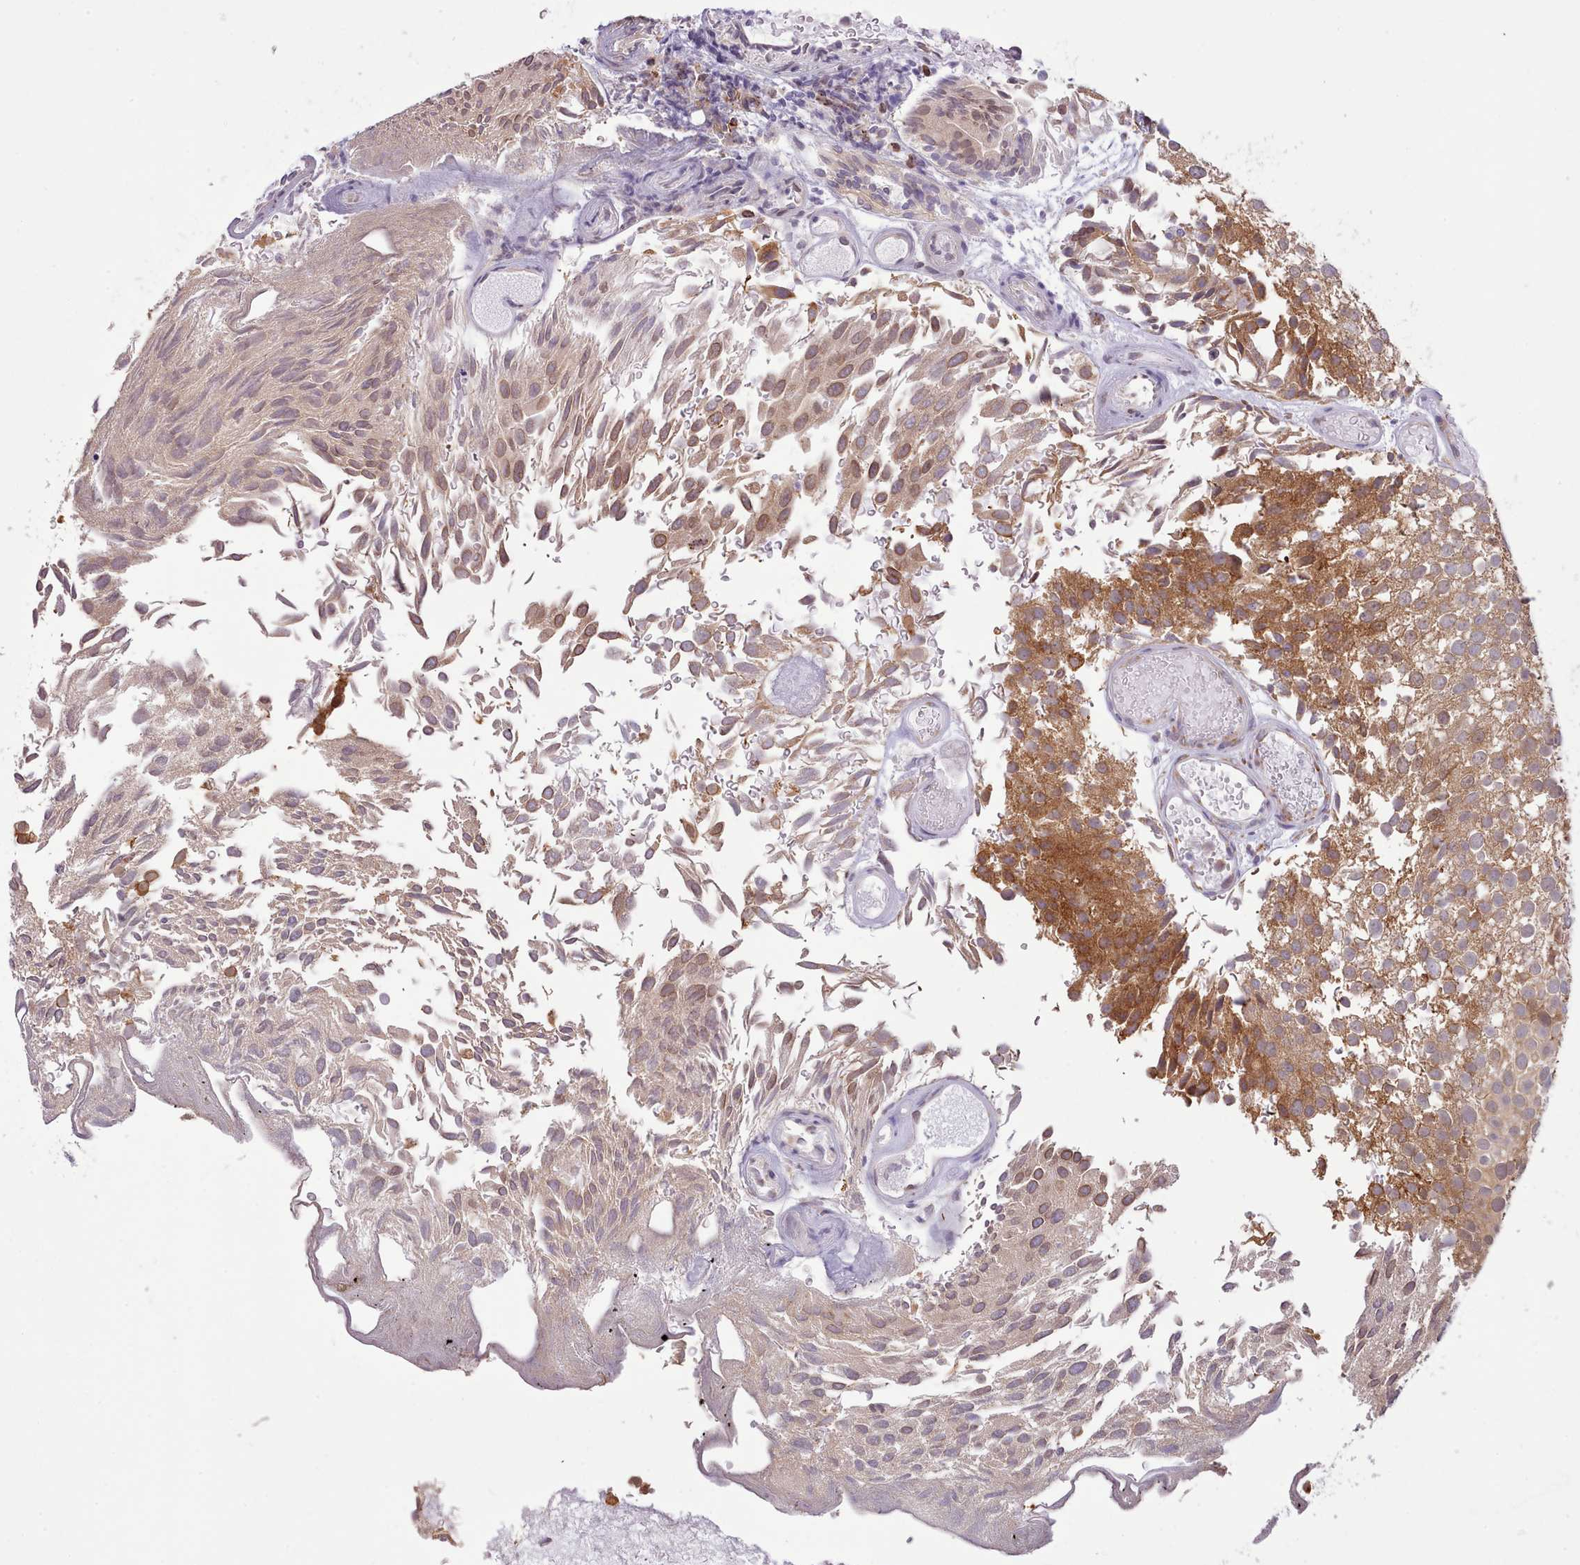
{"staining": {"intensity": "strong", "quantity": "25%-75%", "location": "cytoplasmic/membranous"}, "tissue": "urothelial cancer", "cell_type": "Tumor cells", "image_type": "cancer", "snomed": [{"axis": "morphology", "description": "Urothelial carcinoma, Low grade"}, {"axis": "topography", "description": "Urinary bladder"}], "caption": "The photomicrograph shows a brown stain indicating the presence of a protein in the cytoplasmic/membranous of tumor cells in urothelial cancer. The staining was performed using DAB (3,3'-diaminobenzidine) to visualize the protein expression in brown, while the nuclei were stained in blue with hematoxylin (Magnification: 20x).", "gene": "SEC61B", "patient": {"sex": "male", "age": 78}}